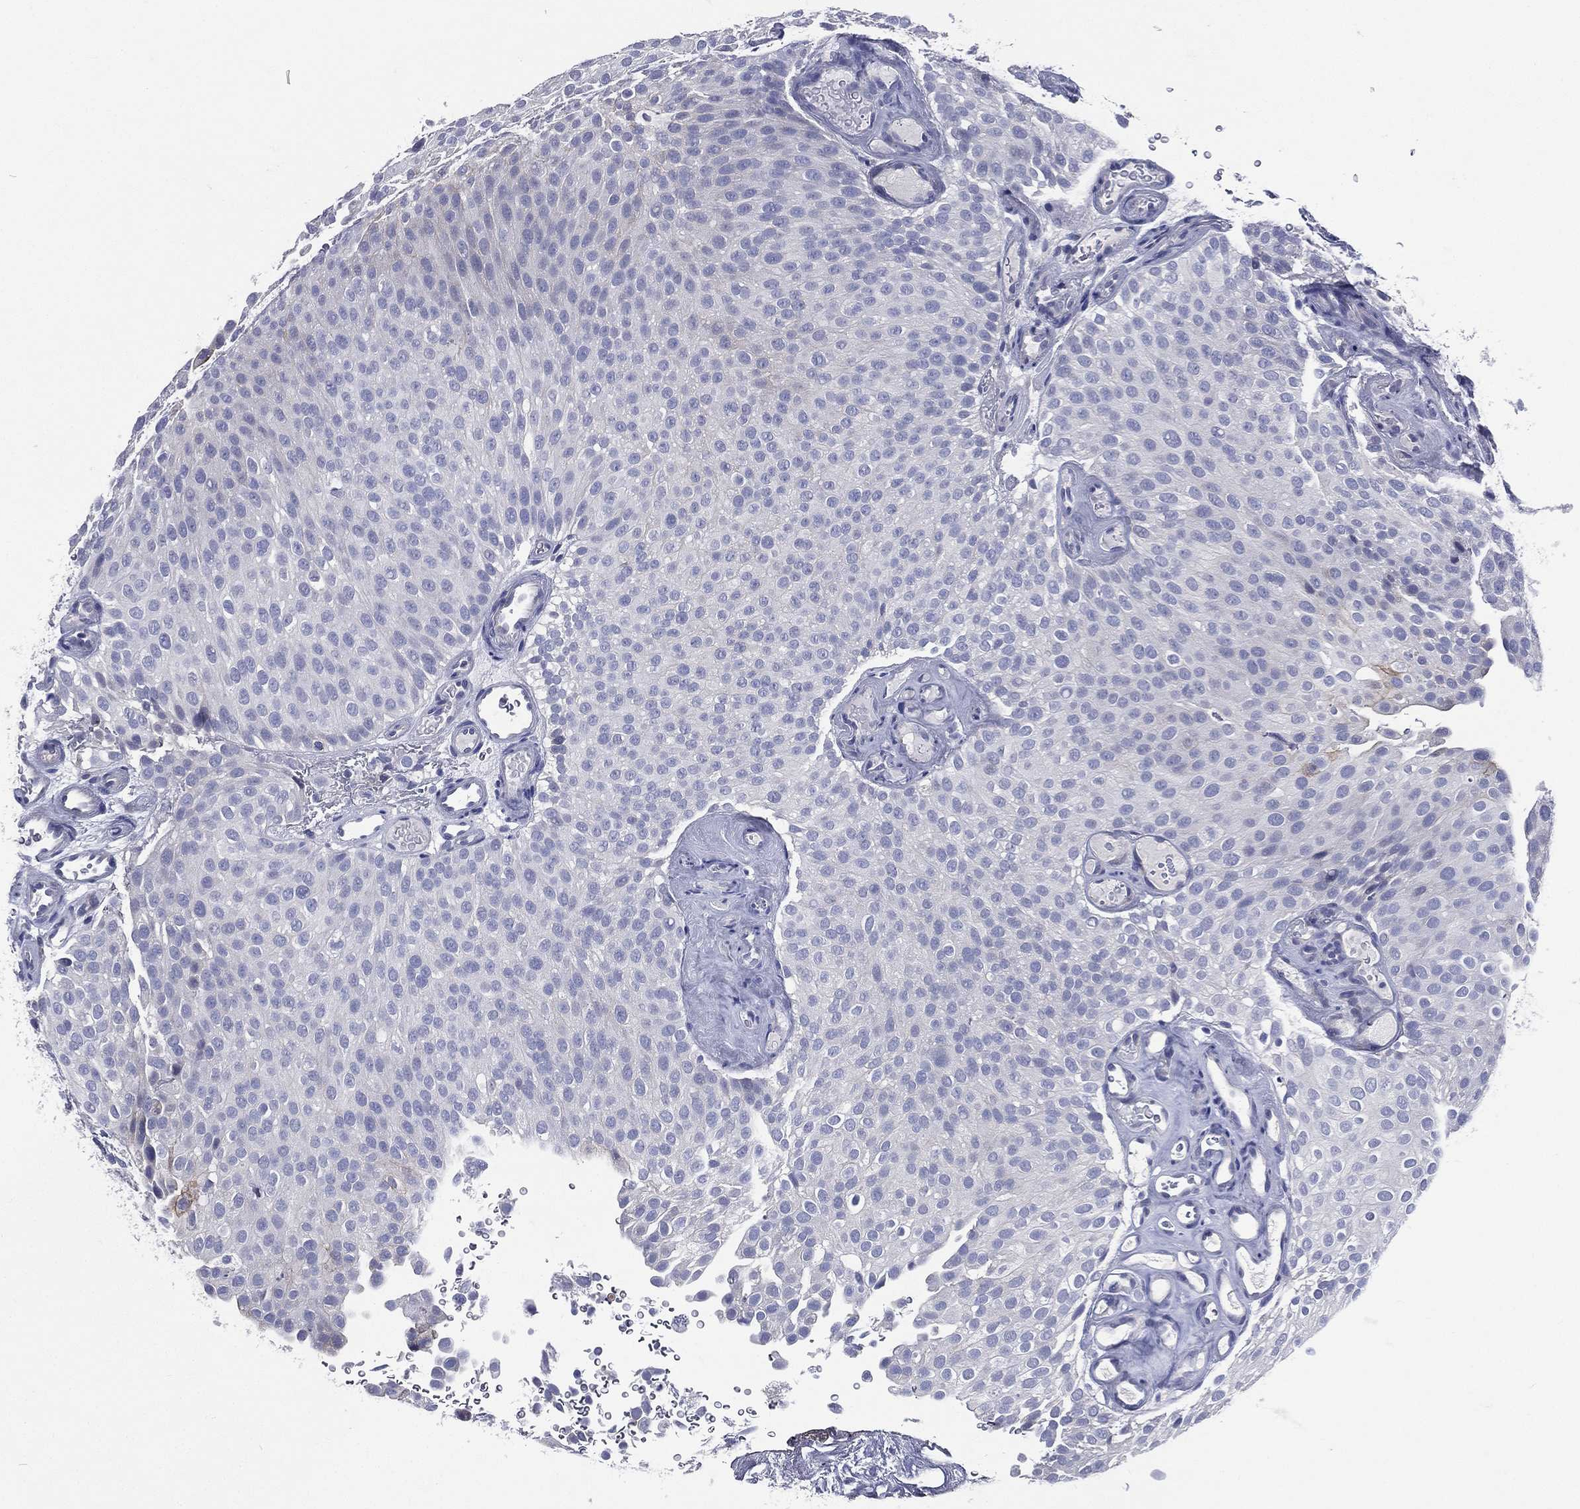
{"staining": {"intensity": "negative", "quantity": "none", "location": "none"}, "tissue": "urothelial cancer", "cell_type": "Tumor cells", "image_type": "cancer", "snomed": [{"axis": "morphology", "description": "Urothelial carcinoma, Low grade"}, {"axis": "topography", "description": "Urinary bladder"}], "caption": "Immunohistochemical staining of urothelial carcinoma (low-grade) shows no significant expression in tumor cells.", "gene": "TGM1", "patient": {"sex": "male", "age": 78}}